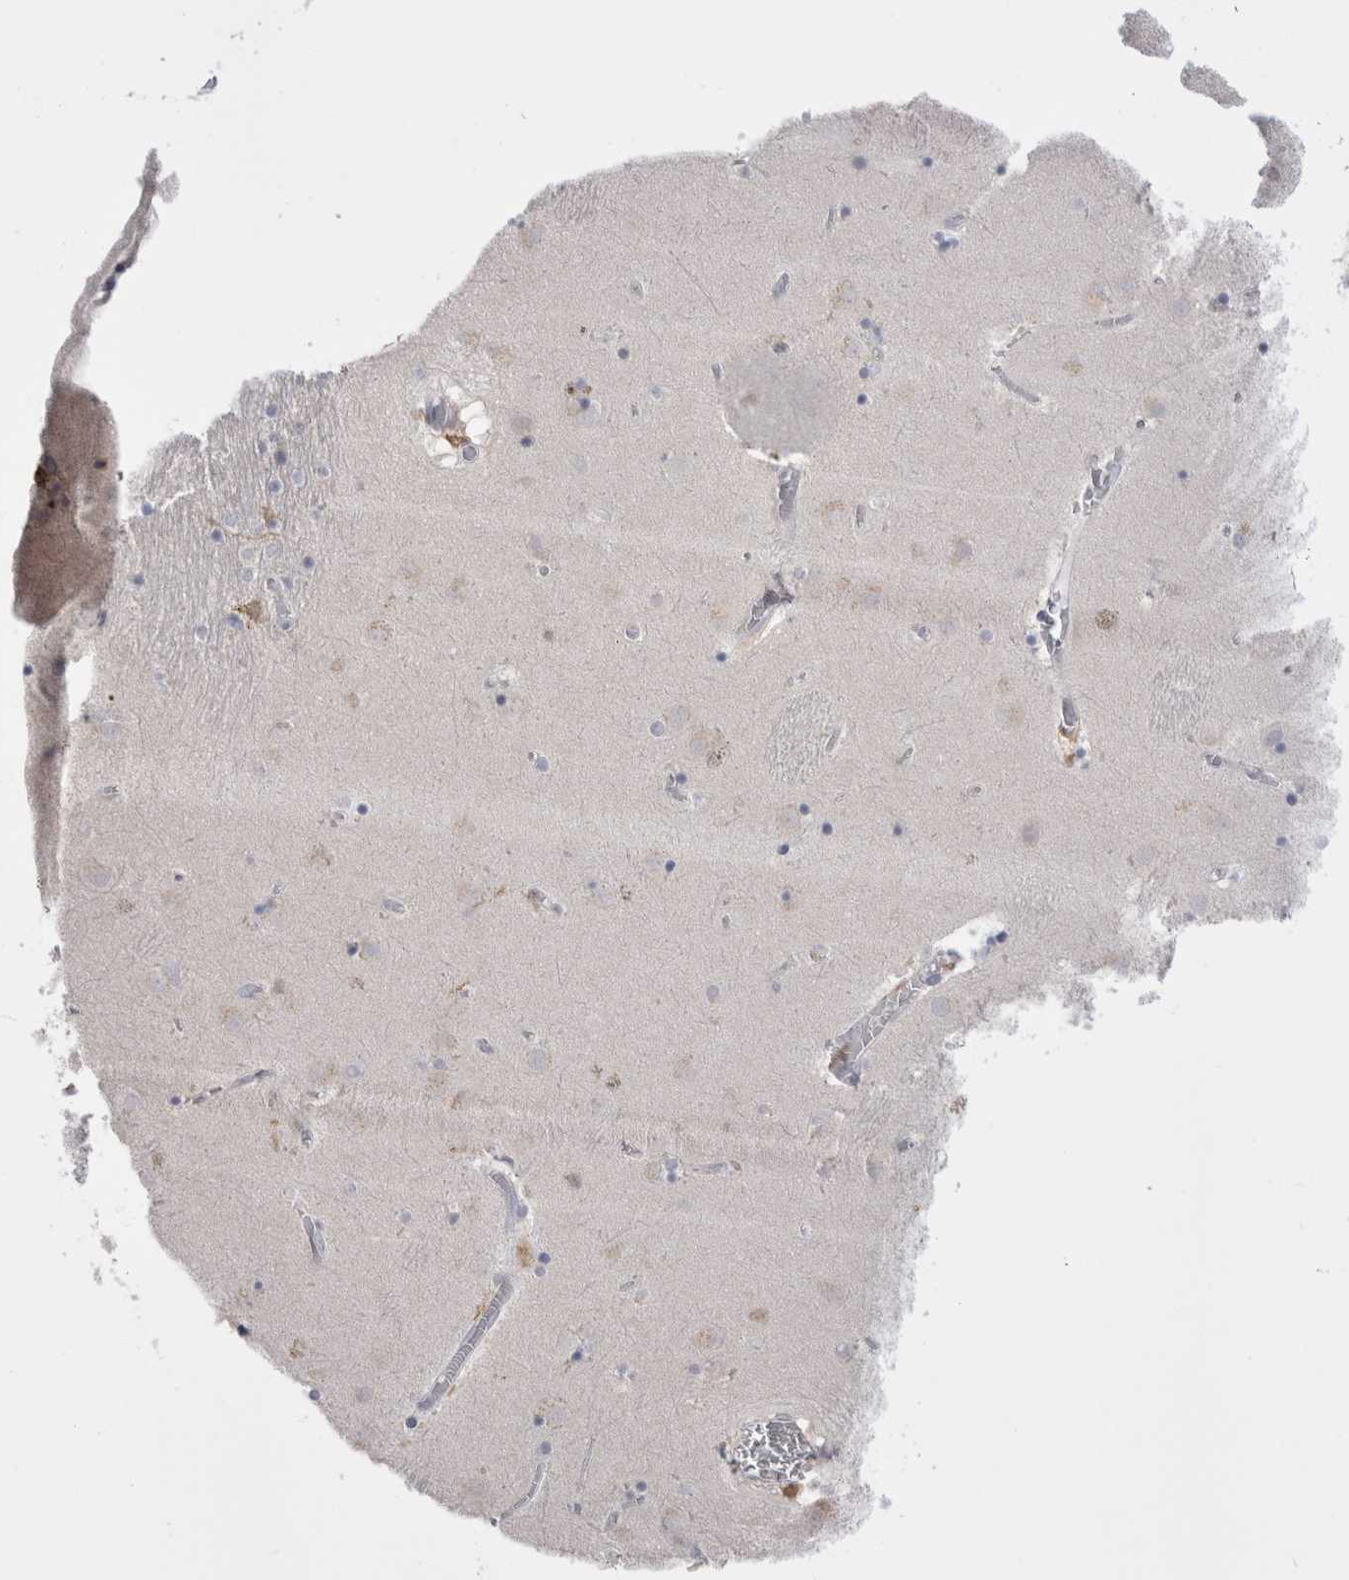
{"staining": {"intensity": "weak", "quantity": "<25%", "location": "nuclear"}, "tissue": "caudate", "cell_type": "Glial cells", "image_type": "normal", "snomed": [{"axis": "morphology", "description": "Normal tissue, NOS"}, {"axis": "topography", "description": "Lateral ventricle wall"}], "caption": "Immunohistochemical staining of normal human caudate reveals no significant expression in glial cells. (Brightfield microscopy of DAB (3,3'-diaminobenzidine) IHC at high magnification).", "gene": "SUCNR1", "patient": {"sex": "male", "age": 70}}